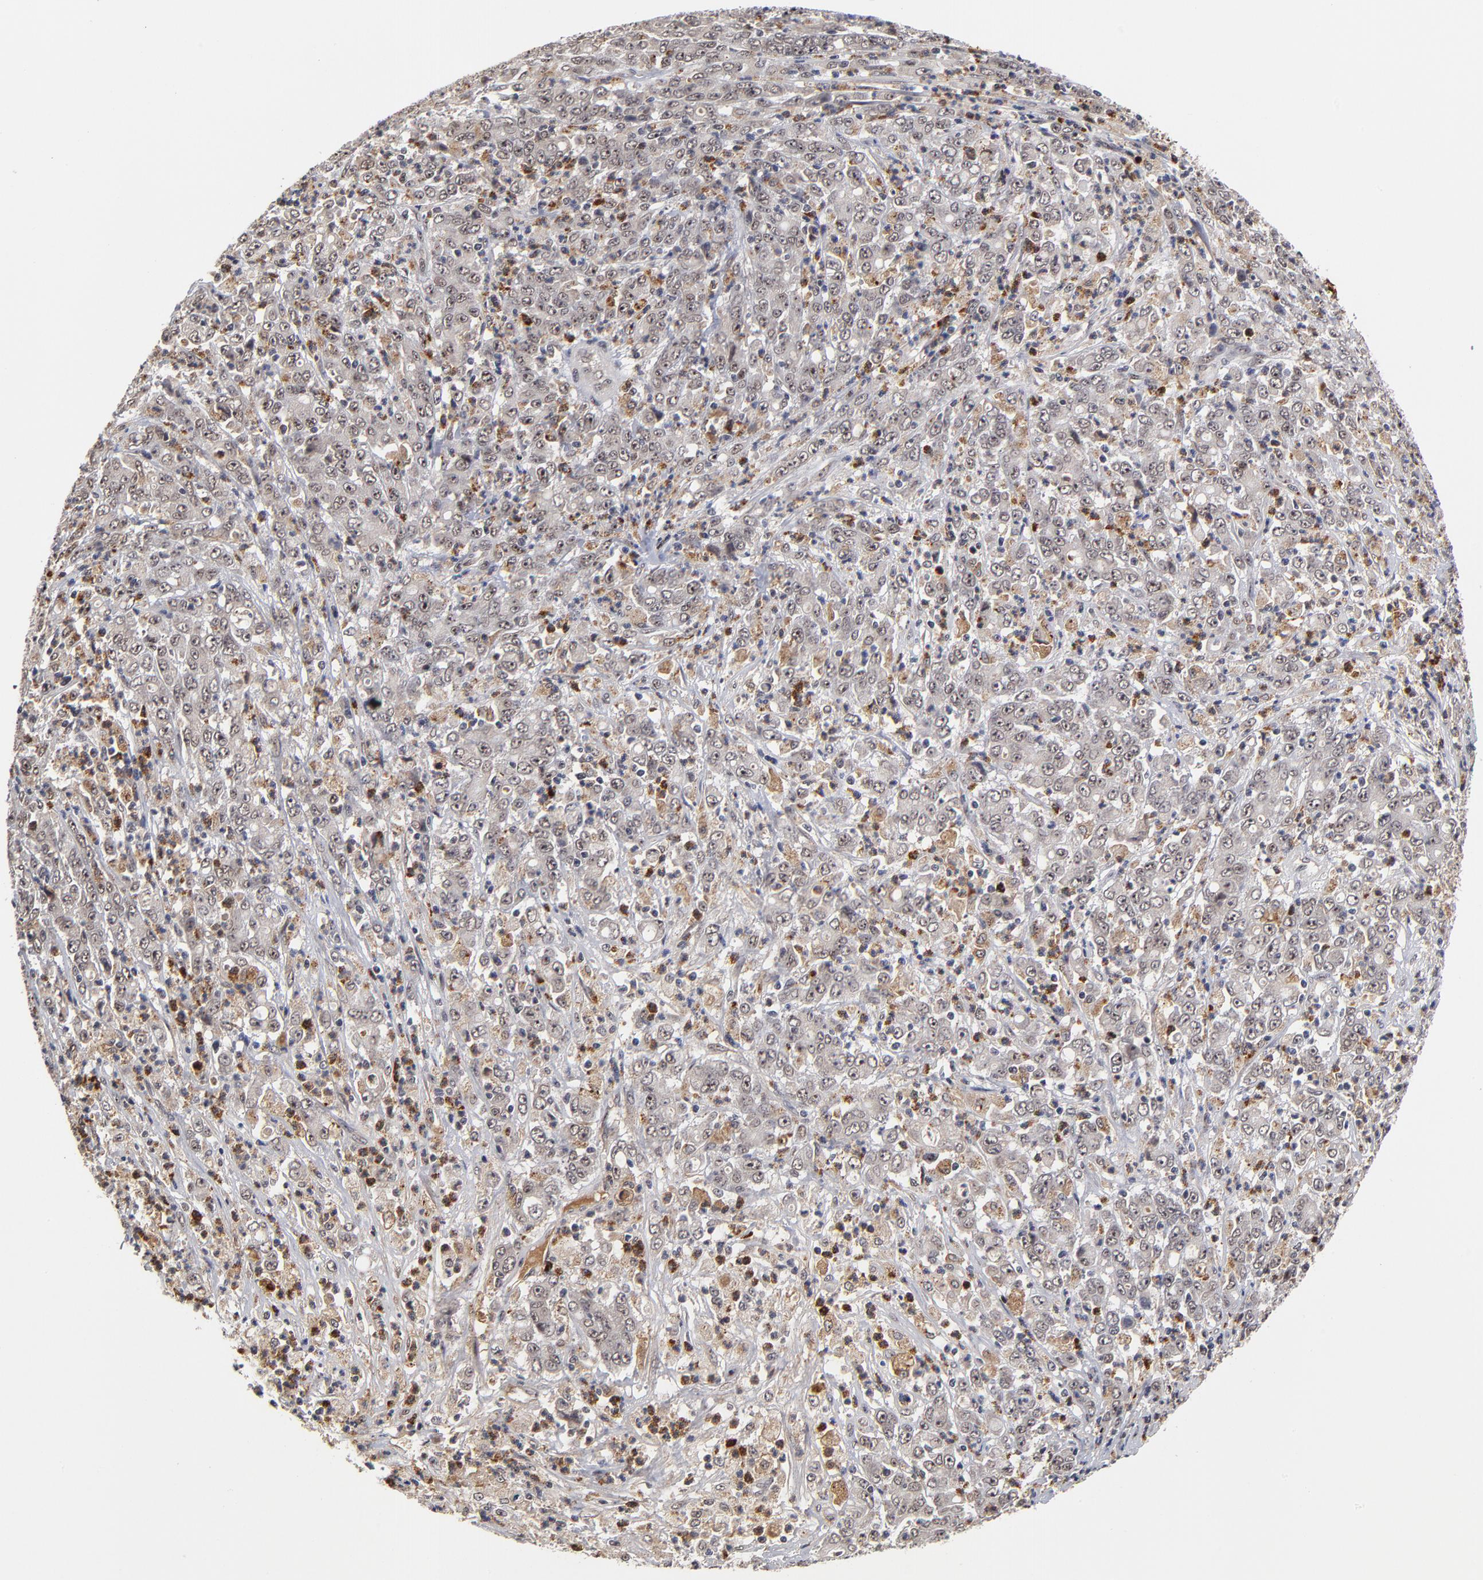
{"staining": {"intensity": "negative", "quantity": "none", "location": "none"}, "tissue": "stomach cancer", "cell_type": "Tumor cells", "image_type": "cancer", "snomed": [{"axis": "morphology", "description": "Adenocarcinoma, NOS"}, {"axis": "topography", "description": "Stomach, lower"}], "caption": "Immunohistochemical staining of stomach cancer (adenocarcinoma) shows no significant positivity in tumor cells.", "gene": "ZNF419", "patient": {"sex": "female", "age": 71}}